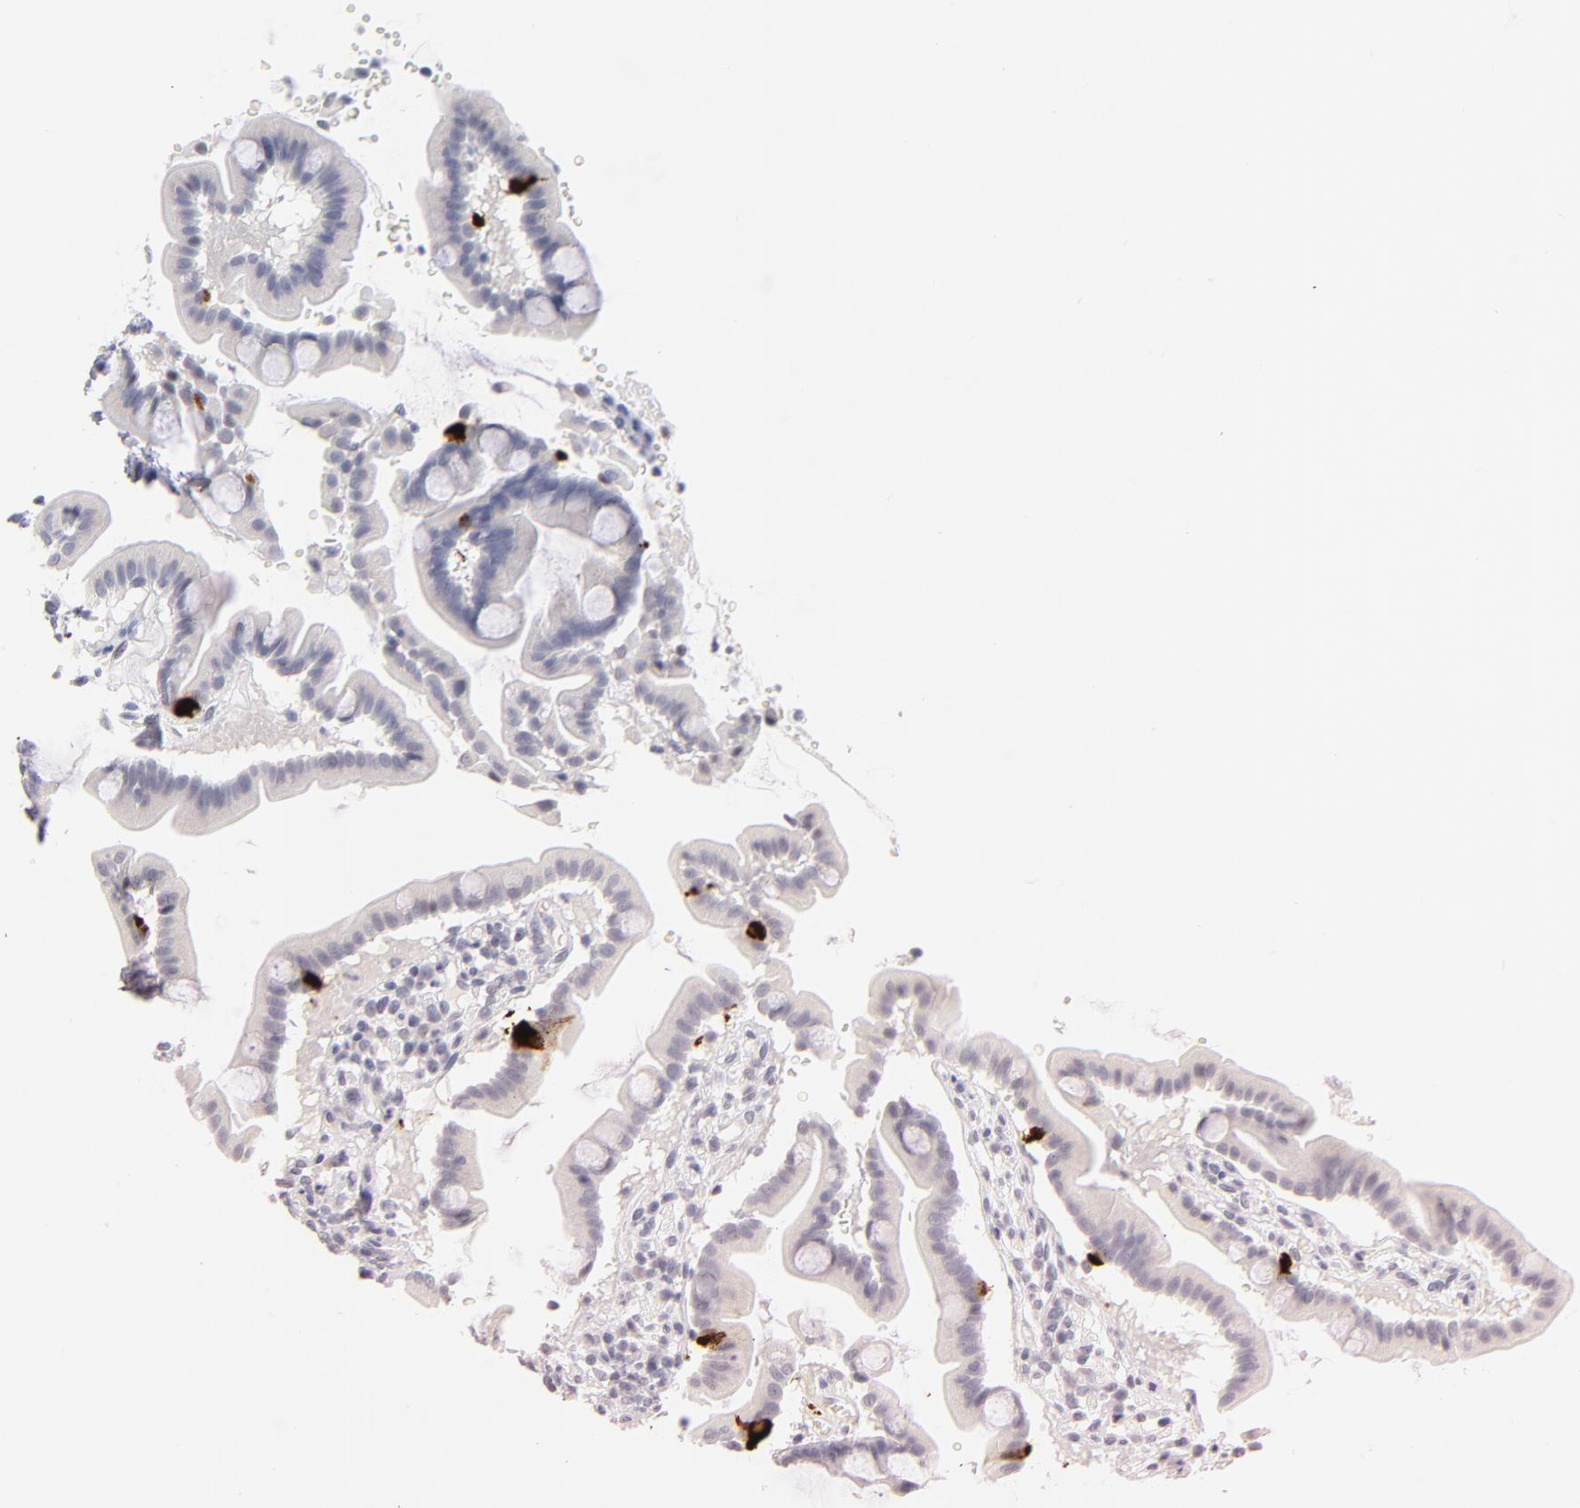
{"staining": {"intensity": "strong", "quantity": "<25%", "location": "cytoplasmic/membranous"}, "tissue": "duodenum", "cell_type": "Glandular cells", "image_type": "normal", "snomed": [{"axis": "morphology", "description": "Normal tissue, NOS"}, {"axis": "topography", "description": "Duodenum"}], "caption": "A histopathology image of human duodenum stained for a protein demonstrates strong cytoplasmic/membranous brown staining in glandular cells.", "gene": "KHNYN", "patient": {"sex": "male", "age": 50}}